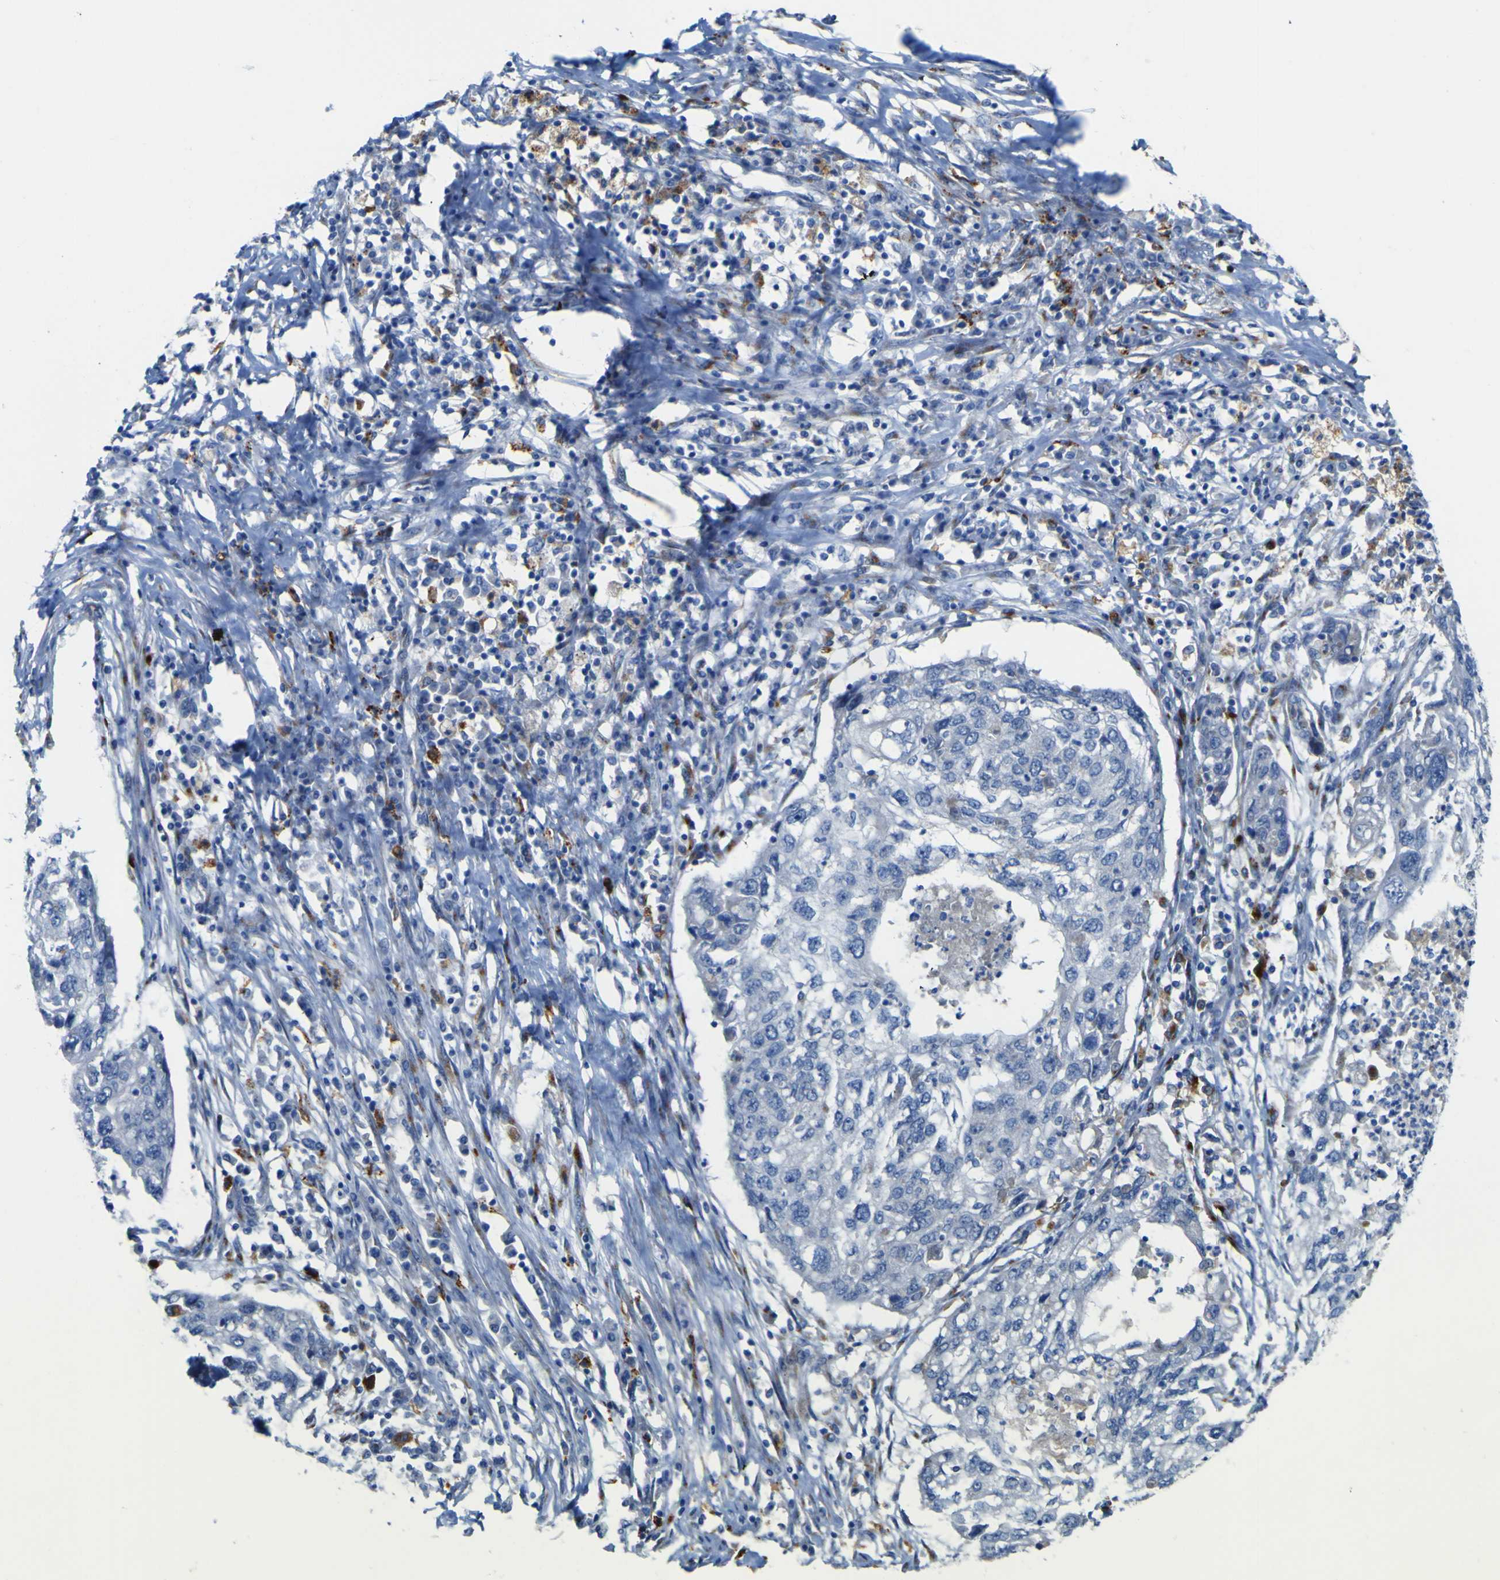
{"staining": {"intensity": "negative", "quantity": "none", "location": "none"}, "tissue": "lung cancer", "cell_type": "Tumor cells", "image_type": "cancer", "snomed": [{"axis": "morphology", "description": "Squamous cell carcinoma, NOS"}, {"axis": "topography", "description": "Lung"}], "caption": "Lung cancer was stained to show a protein in brown. There is no significant positivity in tumor cells.", "gene": "PTPRF", "patient": {"sex": "female", "age": 63}}